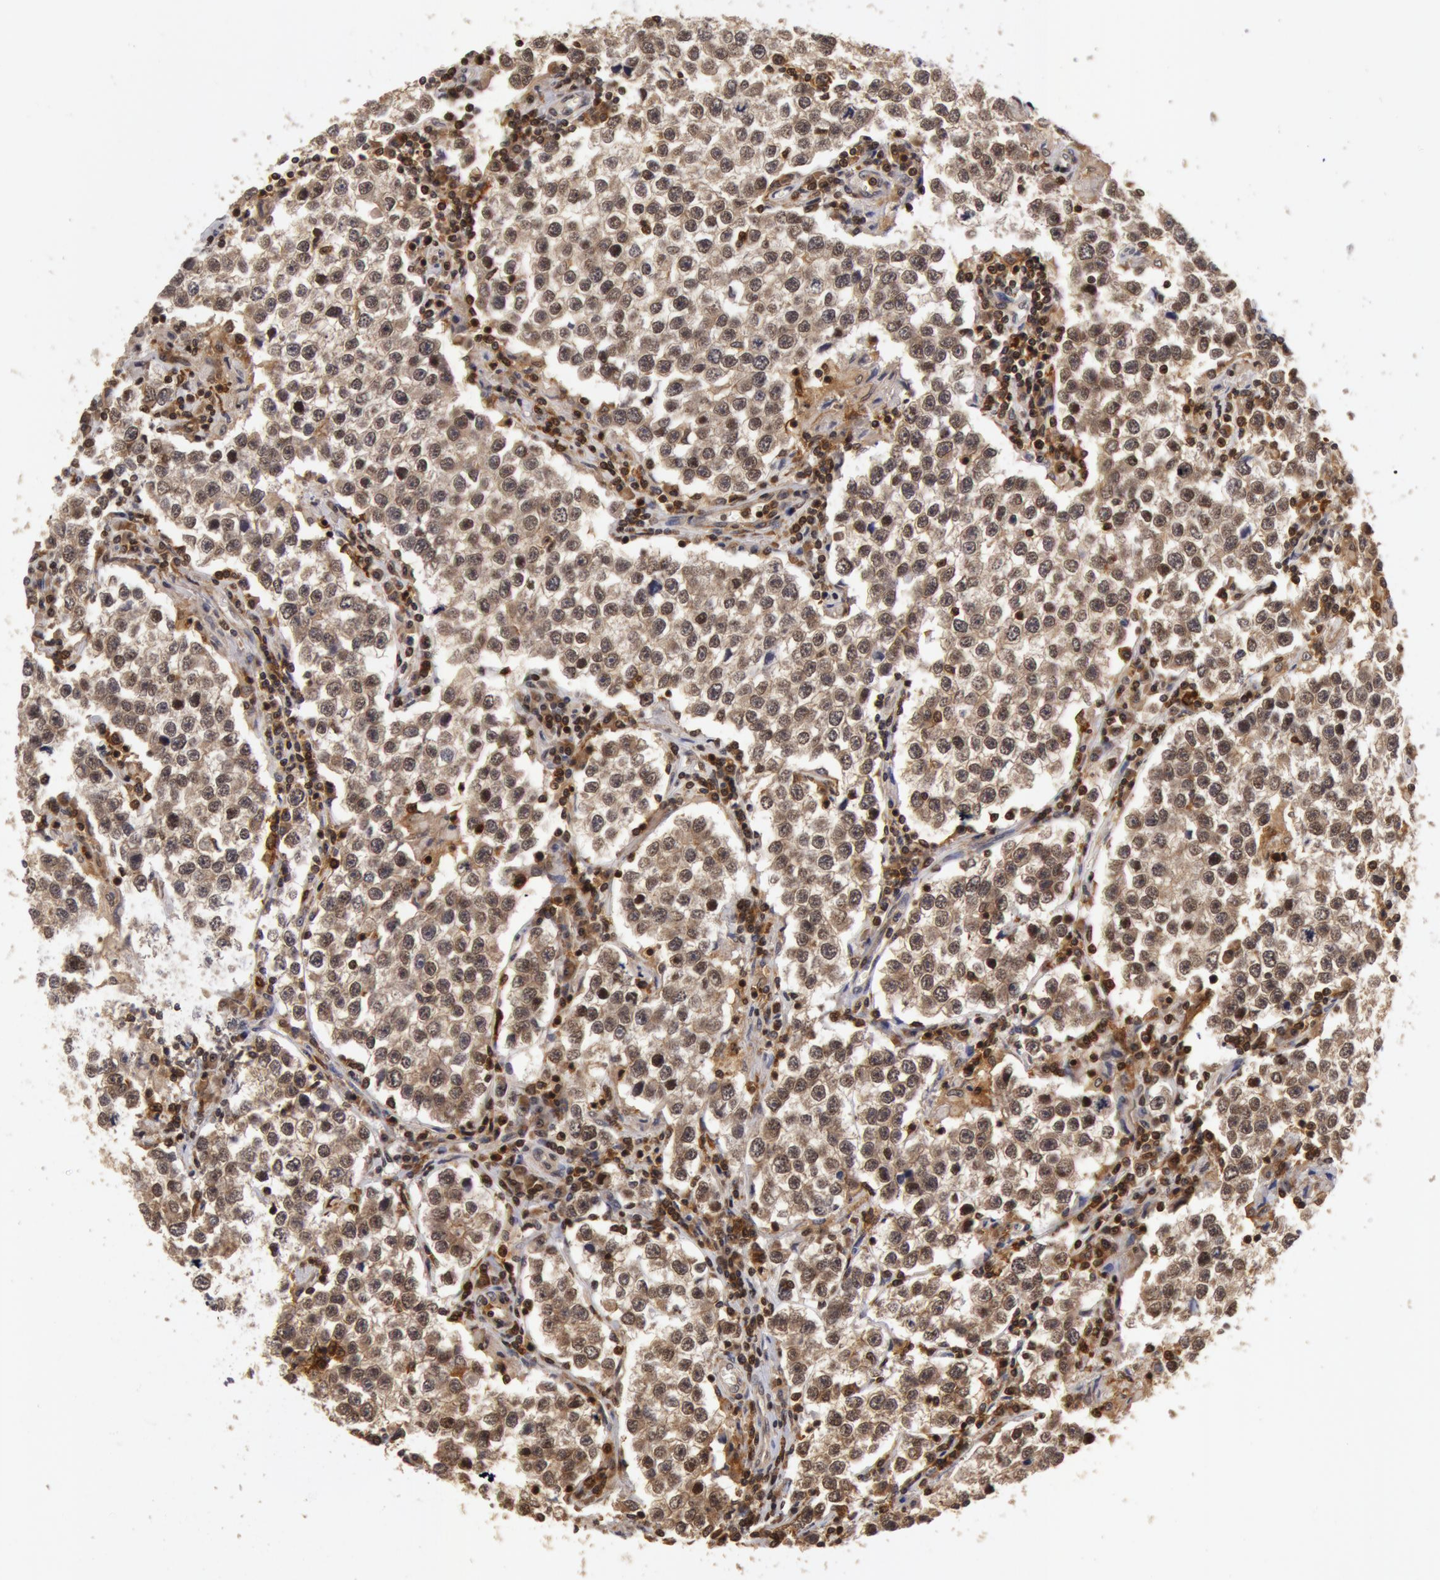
{"staining": {"intensity": "weak", "quantity": ">75%", "location": "cytoplasmic/membranous,nuclear"}, "tissue": "testis cancer", "cell_type": "Tumor cells", "image_type": "cancer", "snomed": [{"axis": "morphology", "description": "Seminoma, NOS"}, {"axis": "topography", "description": "Testis"}], "caption": "Seminoma (testis) stained with immunohistochemistry (IHC) demonstrates weak cytoplasmic/membranous and nuclear expression in about >75% of tumor cells. The protein of interest is shown in brown color, while the nuclei are stained blue.", "gene": "ZNF350", "patient": {"sex": "male", "age": 36}}